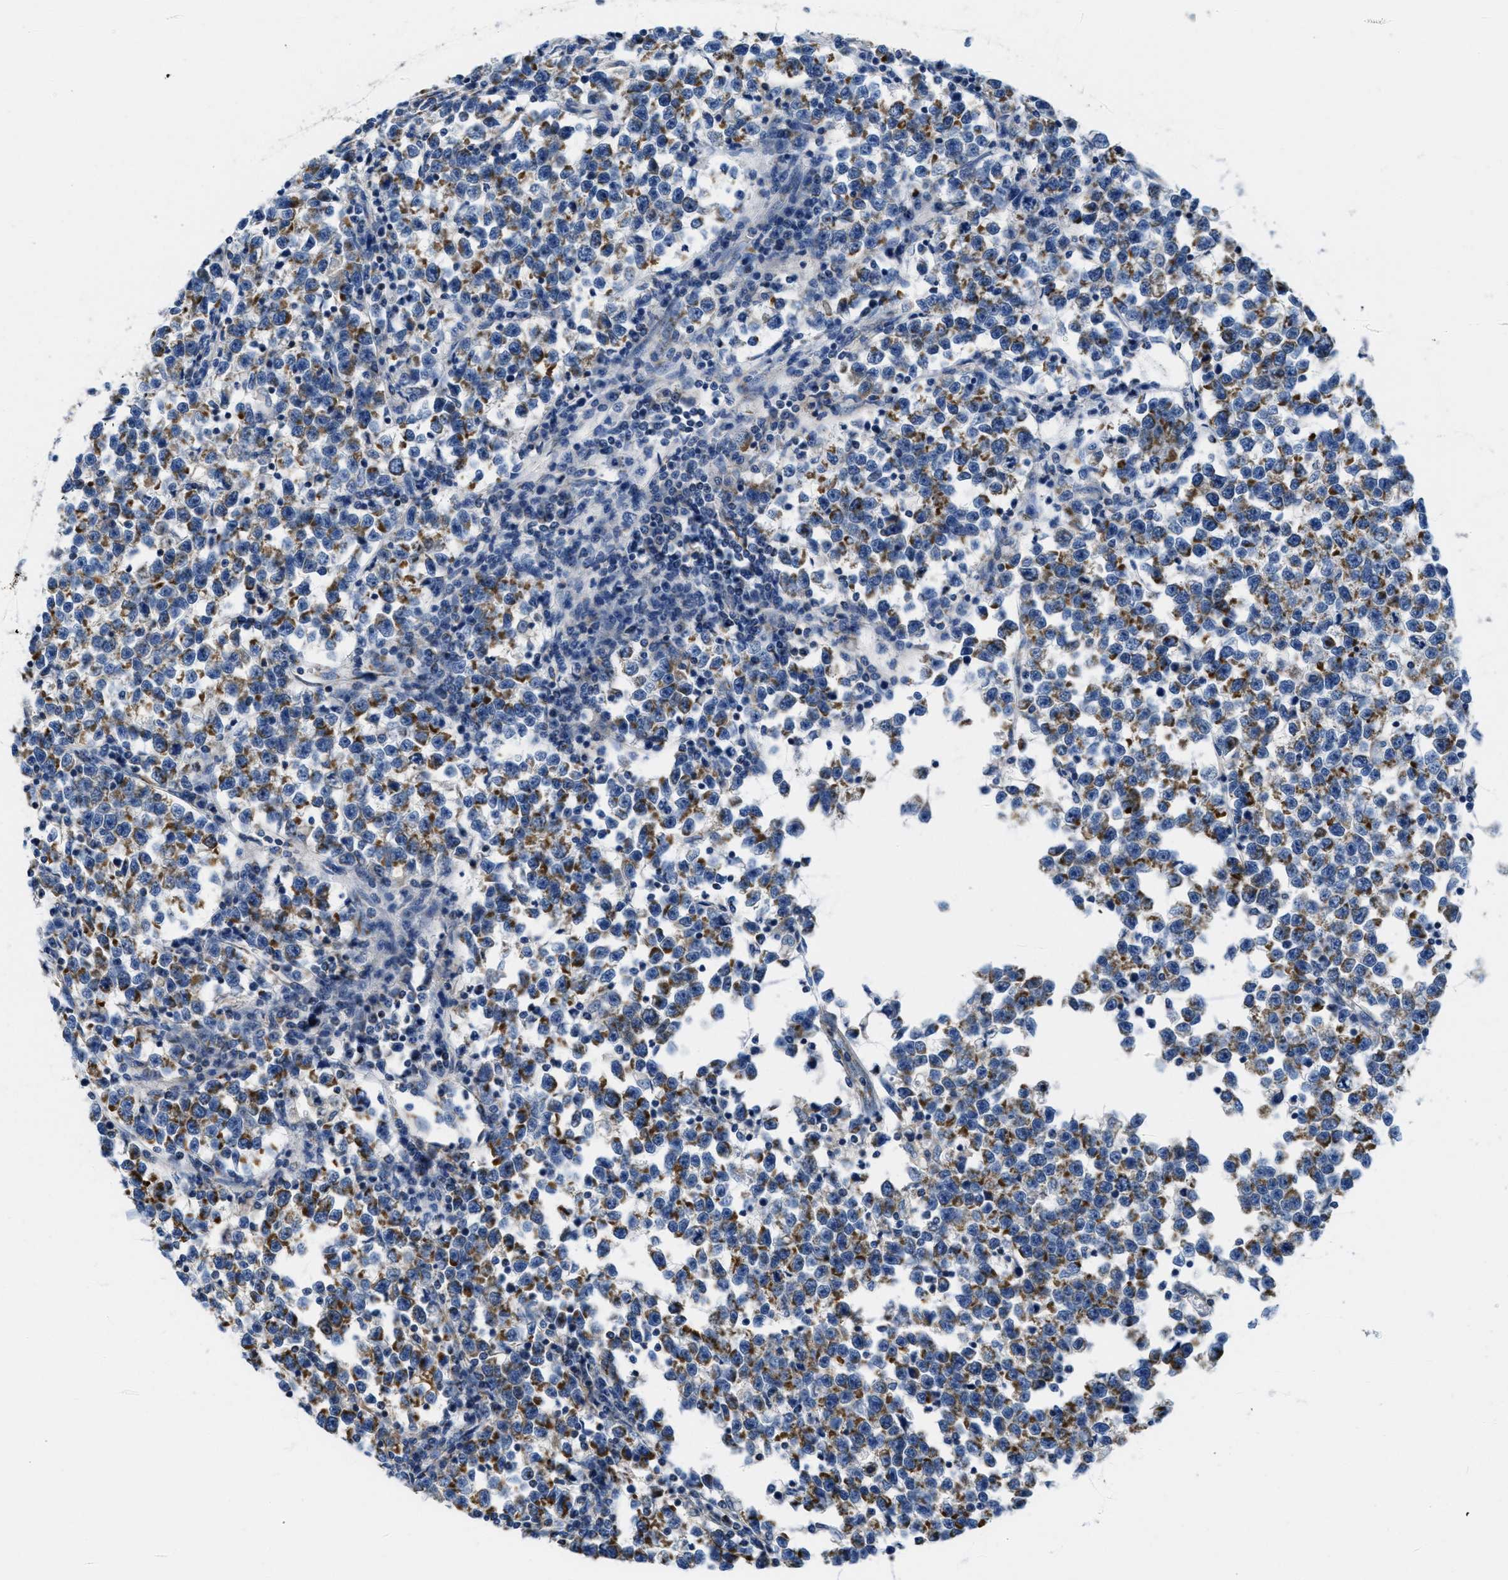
{"staining": {"intensity": "moderate", "quantity": ">75%", "location": "cytoplasmic/membranous"}, "tissue": "testis cancer", "cell_type": "Tumor cells", "image_type": "cancer", "snomed": [{"axis": "morphology", "description": "Normal tissue, NOS"}, {"axis": "morphology", "description": "Seminoma, NOS"}, {"axis": "topography", "description": "Testis"}], "caption": "Tumor cells exhibit medium levels of moderate cytoplasmic/membranous positivity in about >75% of cells in testis cancer. (DAB (3,3'-diaminobenzidine) IHC with brightfield microscopy, high magnification).", "gene": "KCNJ5", "patient": {"sex": "male", "age": 43}}